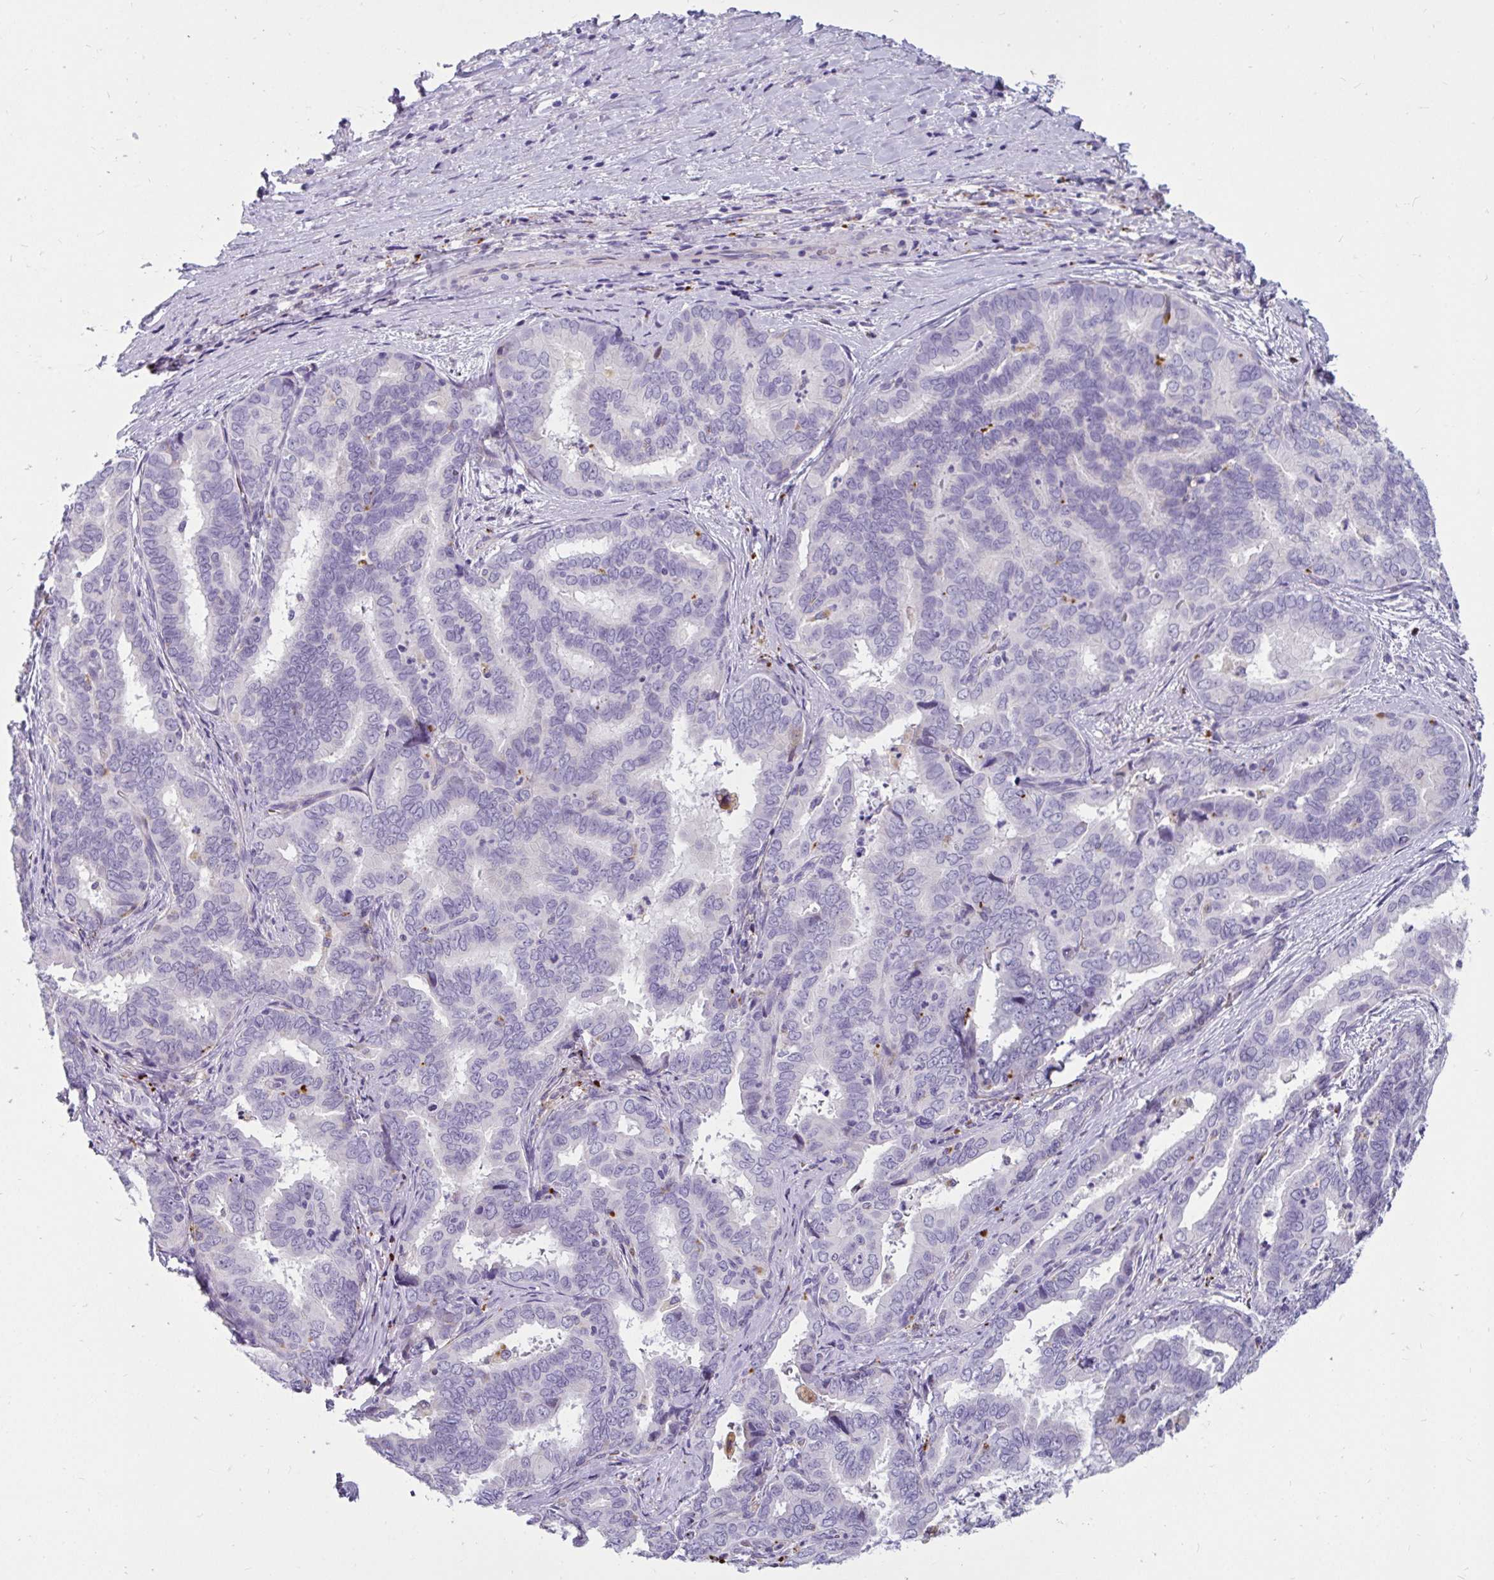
{"staining": {"intensity": "negative", "quantity": "none", "location": "none"}, "tissue": "liver cancer", "cell_type": "Tumor cells", "image_type": "cancer", "snomed": [{"axis": "morphology", "description": "Cholangiocarcinoma"}, {"axis": "topography", "description": "Liver"}], "caption": "Tumor cells are negative for brown protein staining in liver cancer. (Stains: DAB immunohistochemistry with hematoxylin counter stain, Microscopy: brightfield microscopy at high magnification).", "gene": "CTSZ", "patient": {"sex": "female", "age": 64}}